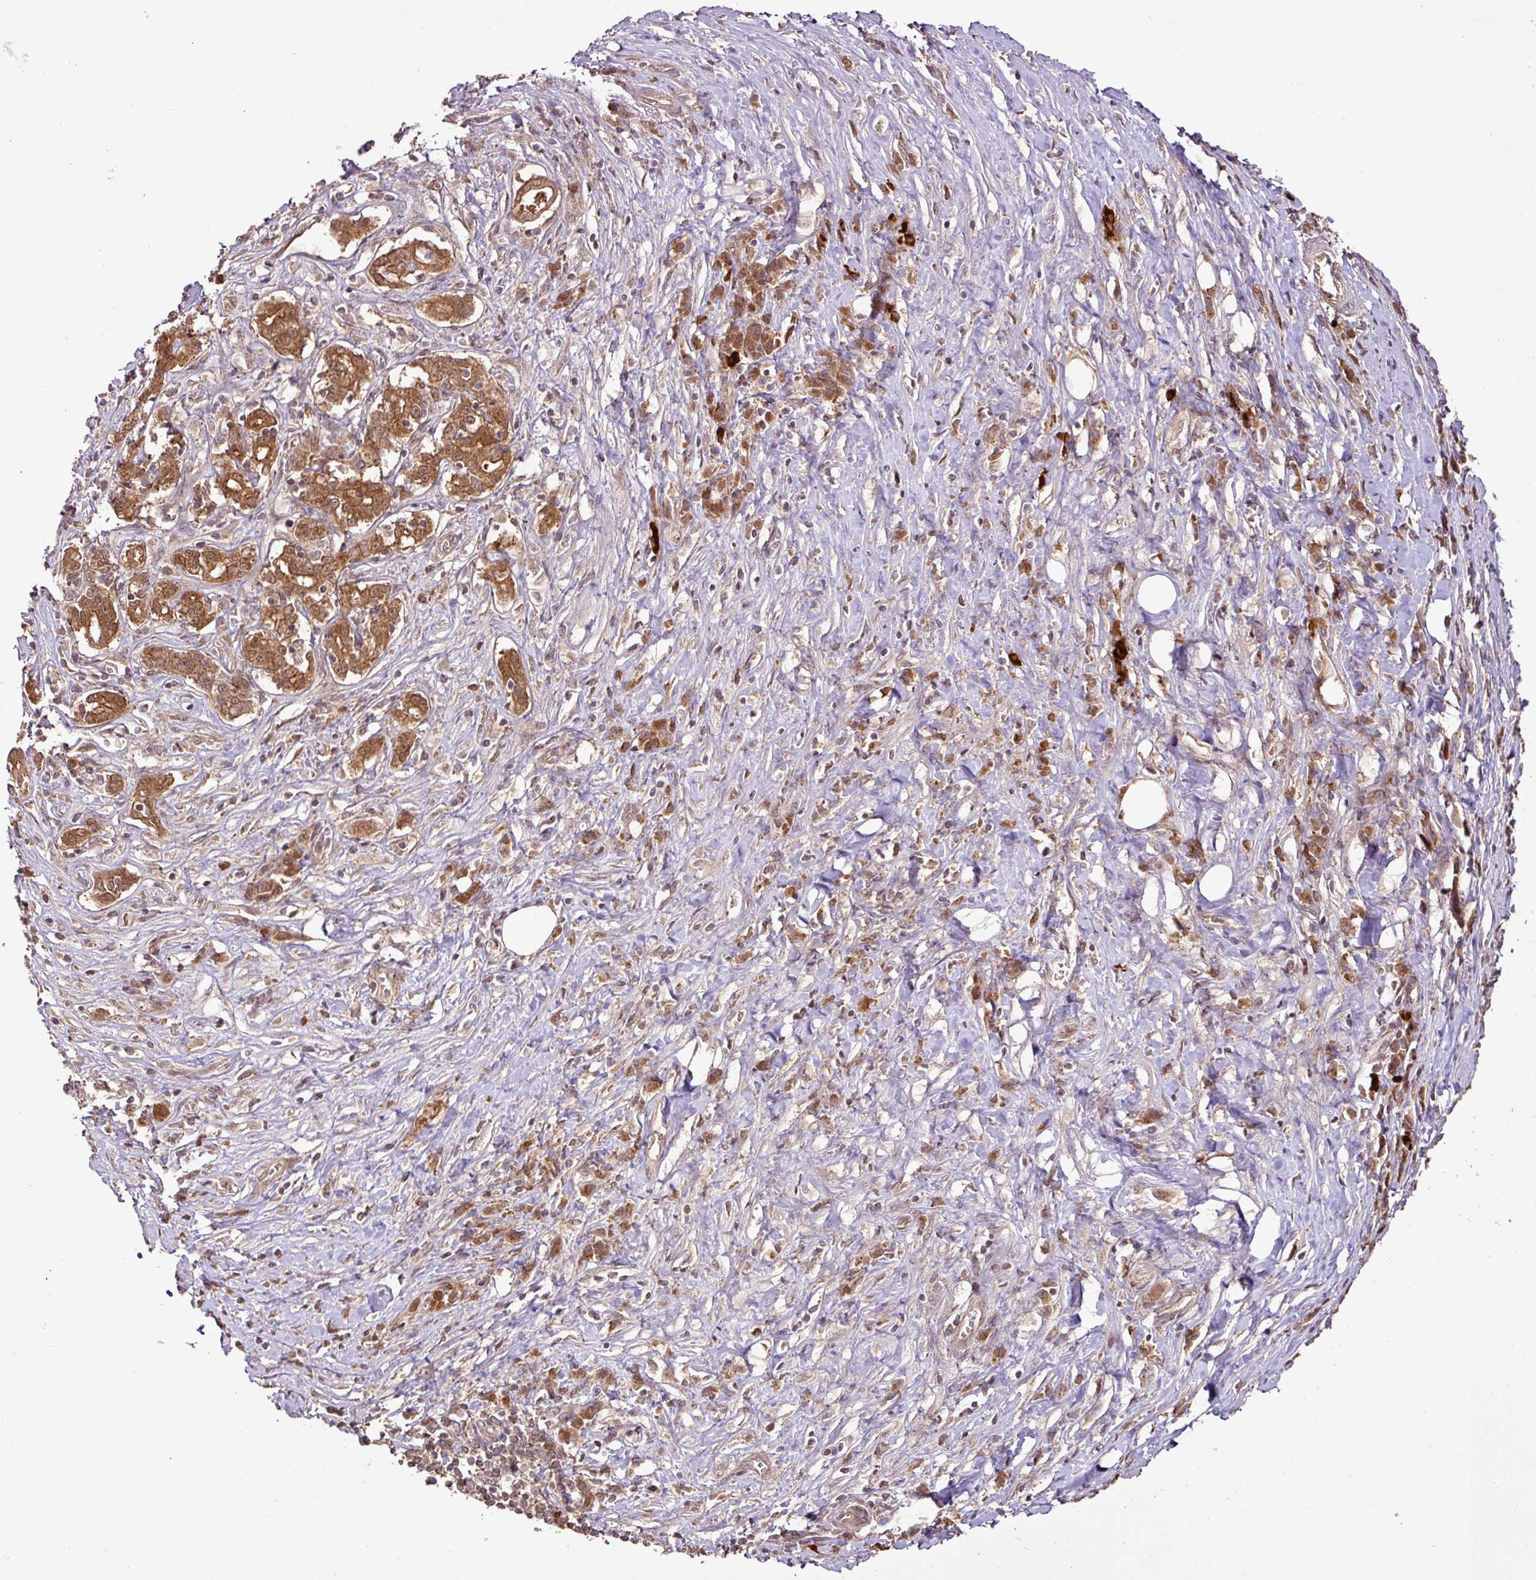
{"staining": {"intensity": "strong", "quantity": ">75%", "location": "cytoplasmic/membranous,nuclear"}, "tissue": "pancreatic cancer", "cell_type": "Tumor cells", "image_type": "cancer", "snomed": [{"axis": "morphology", "description": "Adenocarcinoma, NOS"}, {"axis": "topography", "description": "Pancreas"}], "caption": "High-magnification brightfield microscopy of pancreatic adenocarcinoma stained with DAB (3,3'-diaminobenzidine) (brown) and counterstained with hematoxylin (blue). tumor cells exhibit strong cytoplasmic/membranous and nuclear positivity is seen in about>75% of cells.", "gene": "FAIM", "patient": {"sex": "male", "age": 63}}